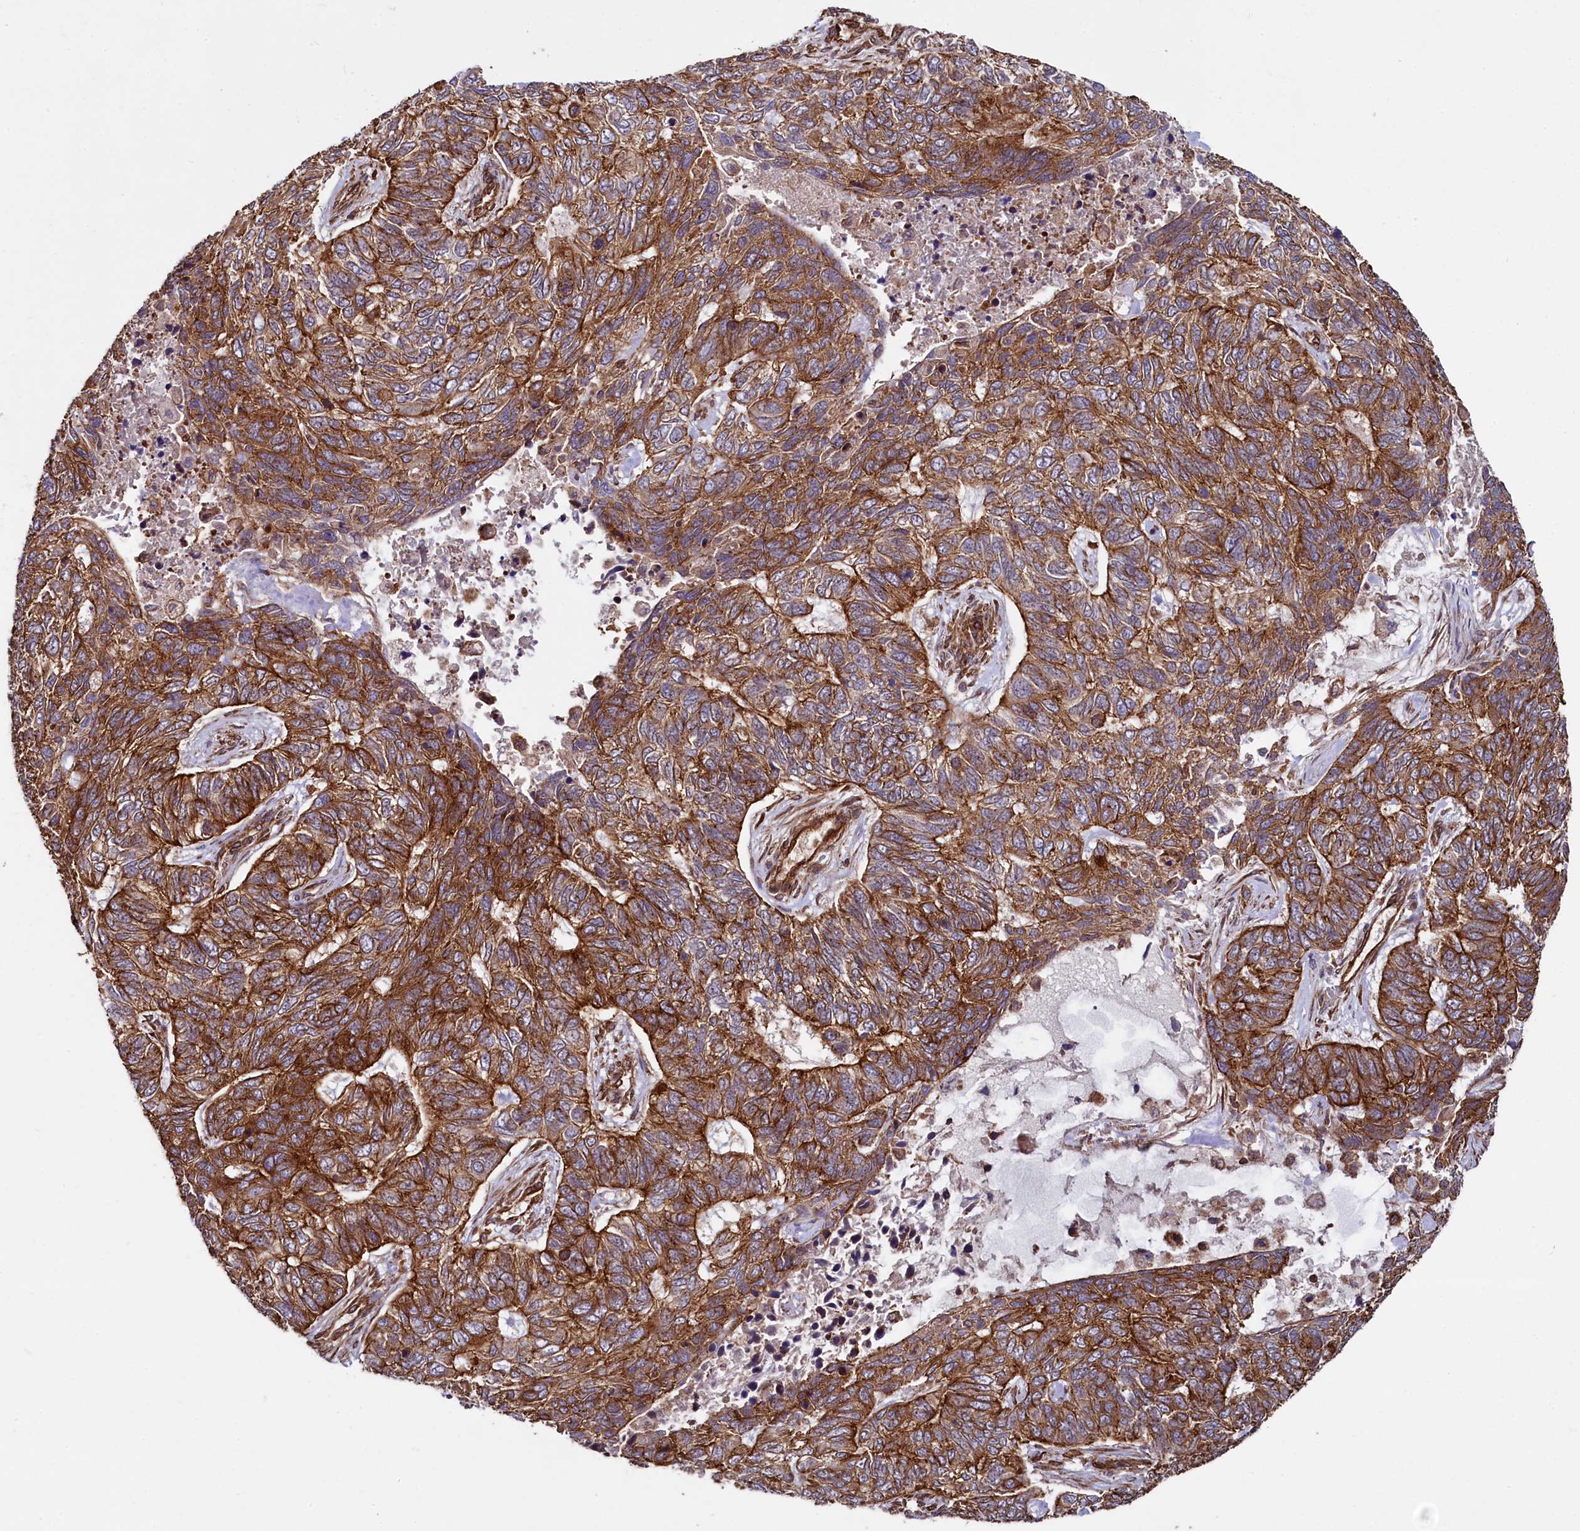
{"staining": {"intensity": "strong", "quantity": ">75%", "location": "cytoplasmic/membranous"}, "tissue": "skin cancer", "cell_type": "Tumor cells", "image_type": "cancer", "snomed": [{"axis": "morphology", "description": "Basal cell carcinoma"}, {"axis": "topography", "description": "Skin"}], "caption": "Skin basal cell carcinoma stained with a protein marker reveals strong staining in tumor cells.", "gene": "SVIP", "patient": {"sex": "female", "age": 65}}